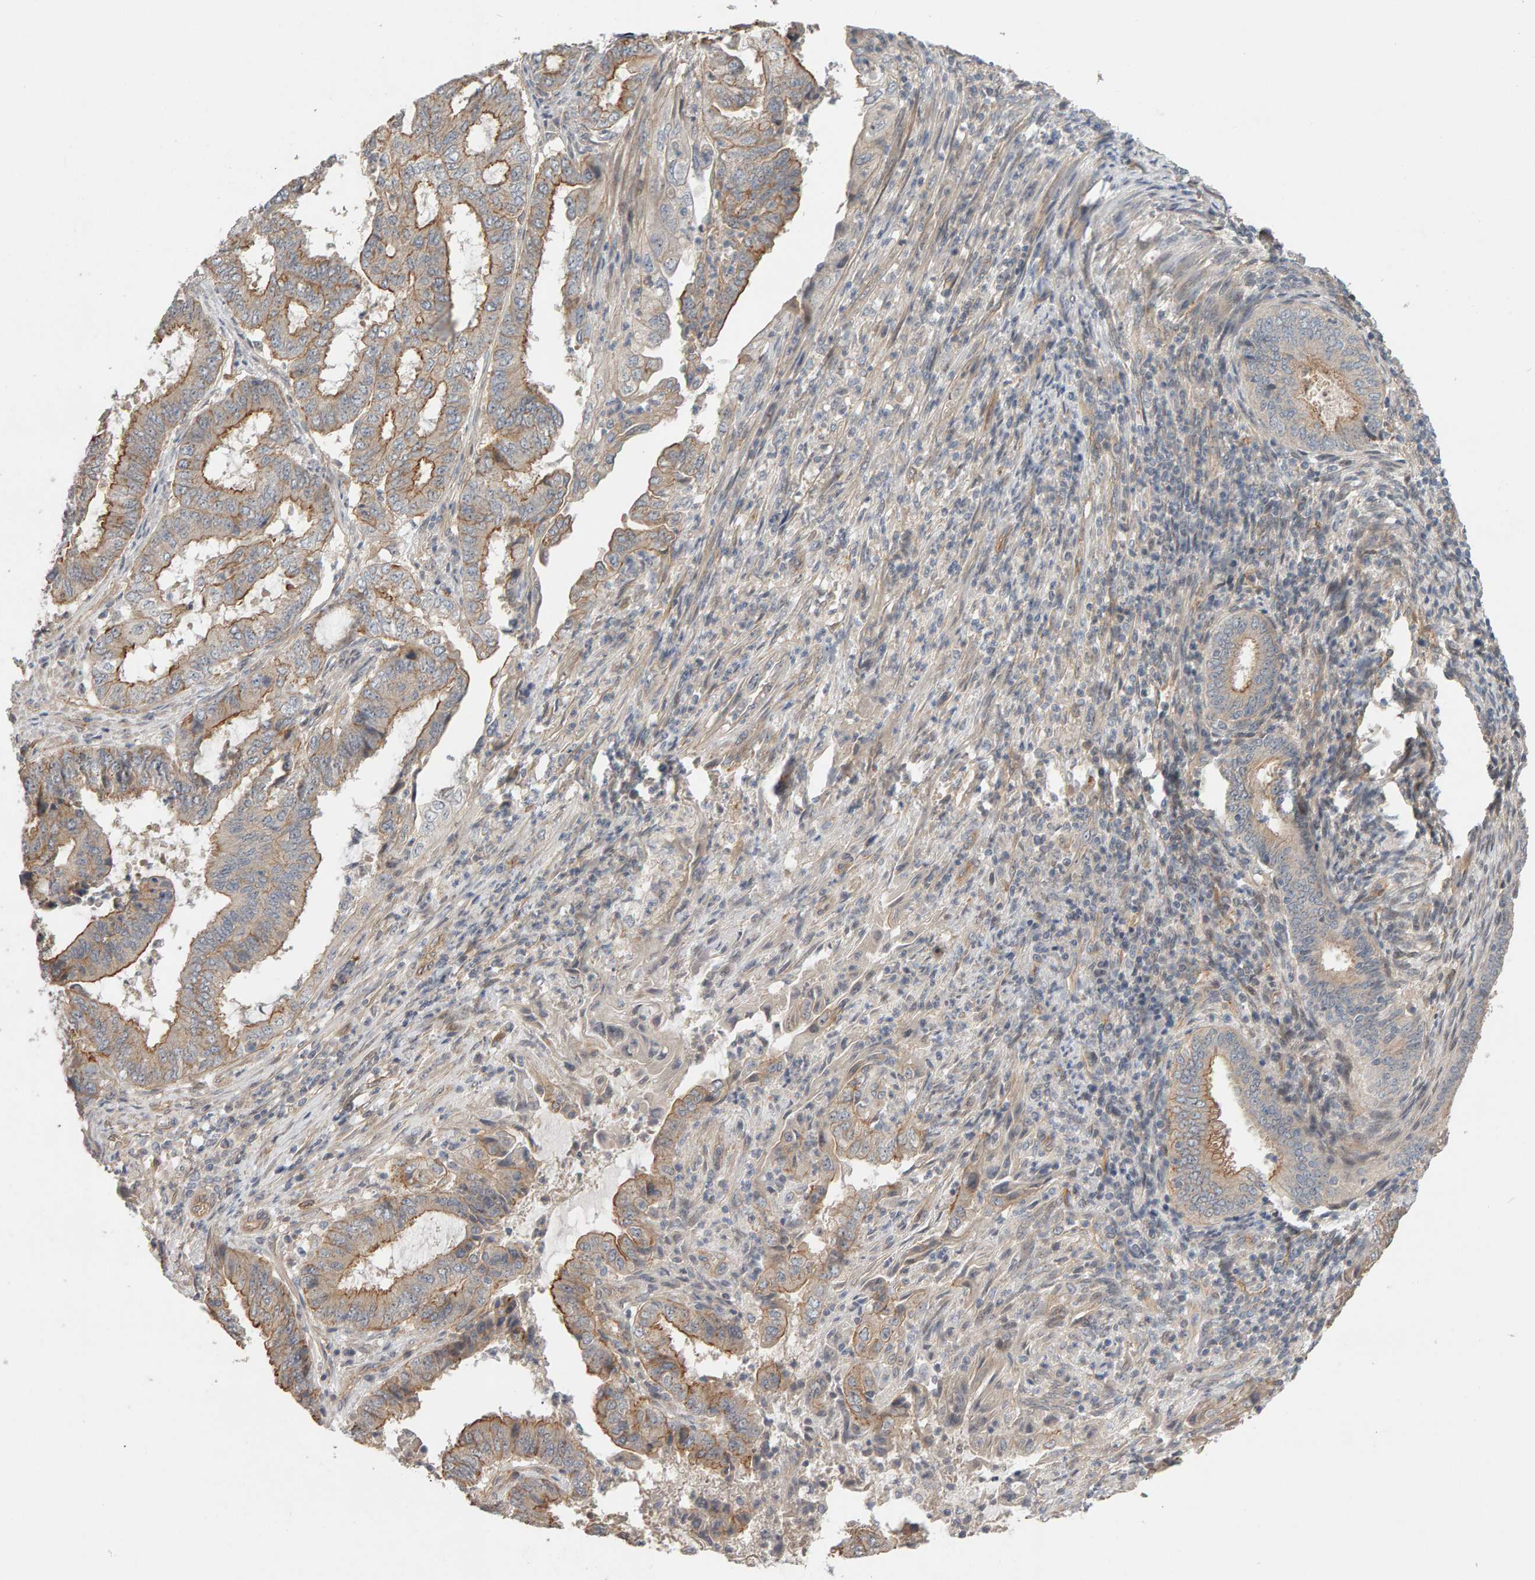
{"staining": {"intensity": "moderate", "quantity": ">75%", "location": "cytoplasmic/membranous"}, "tissue": "endometrial cancer", "cell_type": "Tumor cells", "image_type": "cancer", "snomed": [{"axis": "morphology", "description": "Adenocarcinoma, NOS"}, {"axis": "topography", "description": "Endometrium"}], "caption": "Immunohistochemistry image of neoplastic tissue: human adenocarcinoma (endometrial) stained using IHC reveals medium levels of moderate protein expression localized specifically in the cytoplasmic/membranous of tumor cells, appearing as a cytoplasmic/membranous brown color.", "gene": "PPP1R16A", "patient": {"sex": "female", "age": 51}}